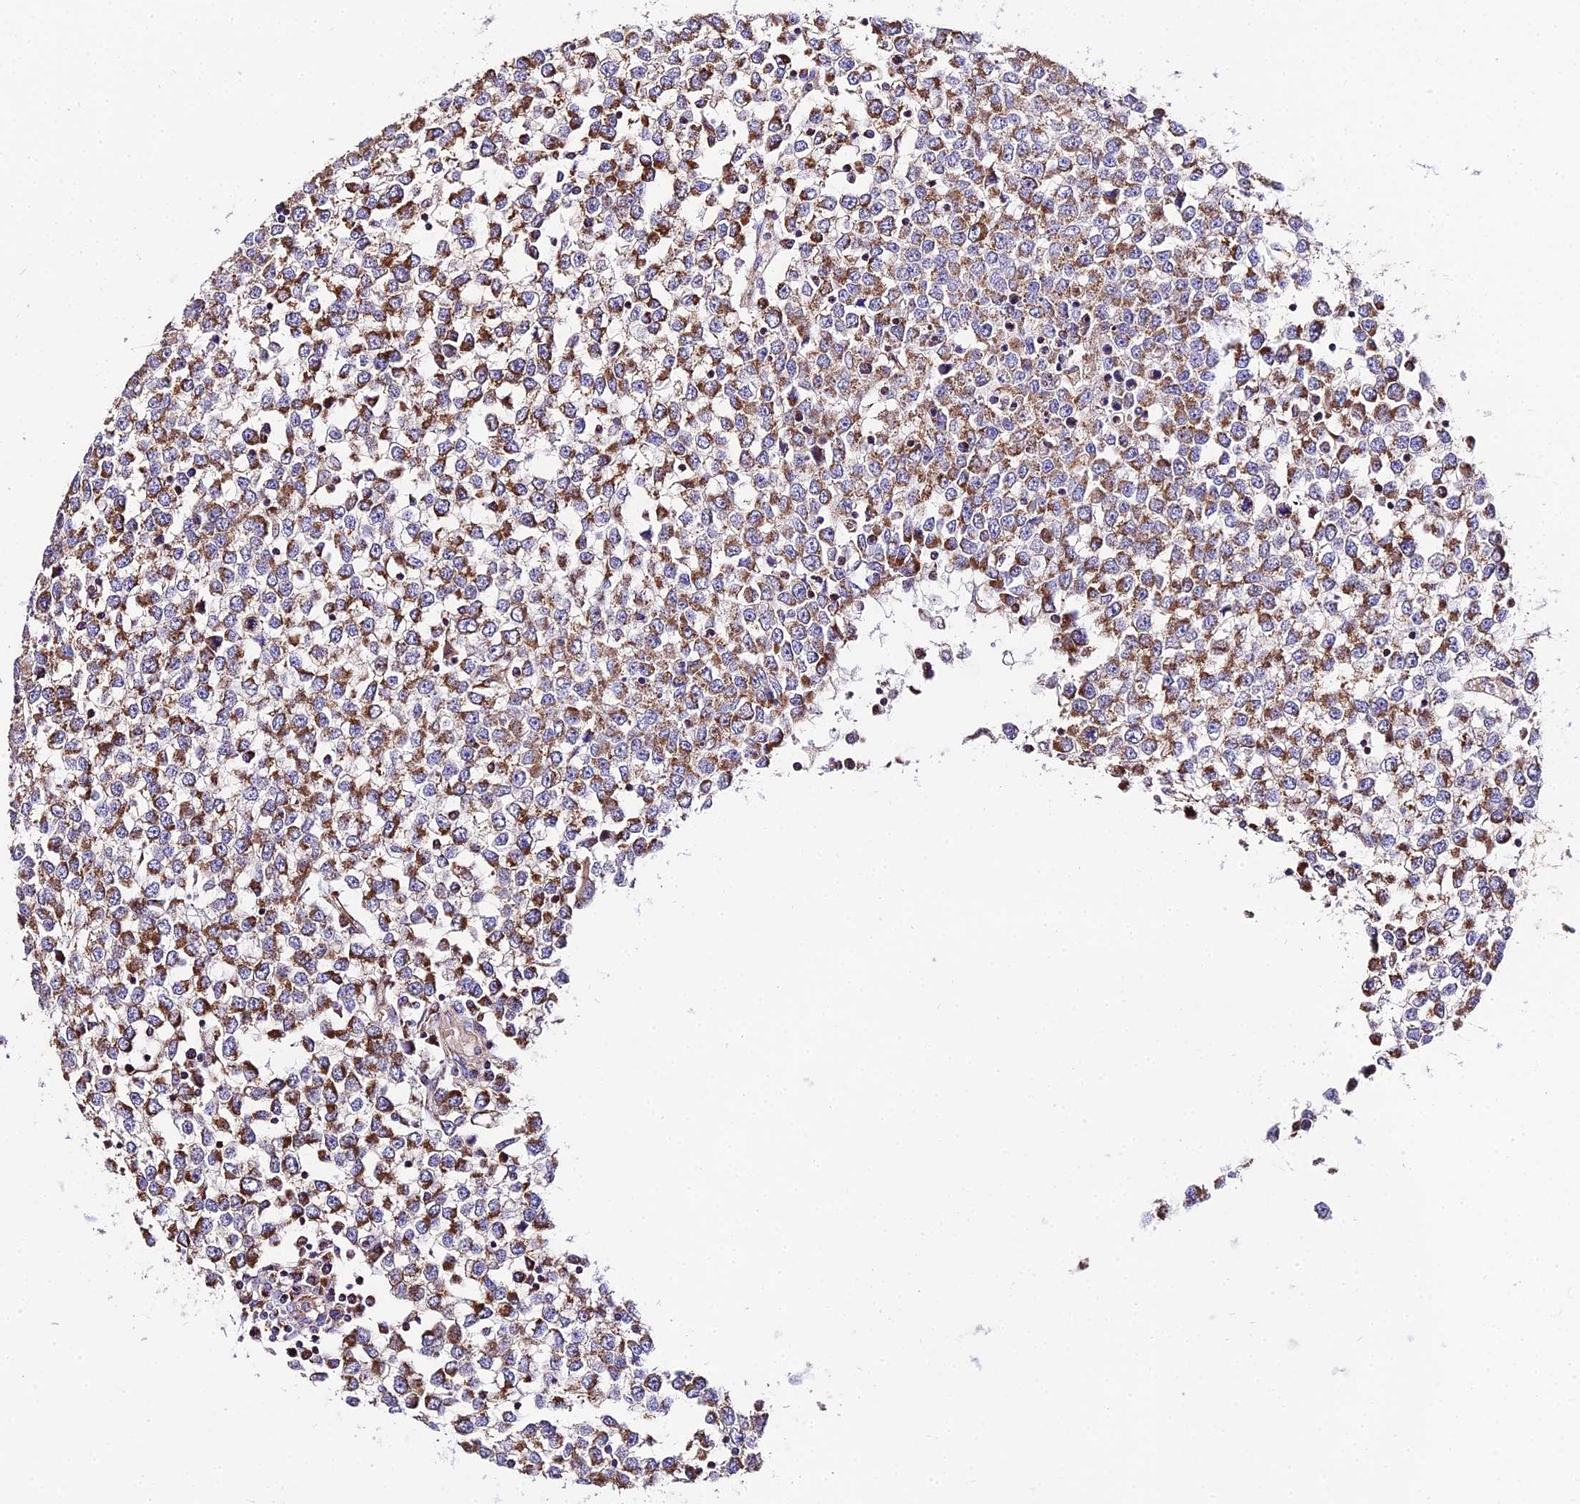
{"staining": {"intensity": "moderate", "quantity": ">75%", "location": "cytoplasmic/membranous"}, "tissue": "testis cancer", "cell_type": "Tumor cells", "image_type": "cancer", "snomed": [{"axis": "morphology", "description": "Seminoma, NOS"}, {"axis": "topography", "description": "Testis"}], "caption": "Testis seminoma stained for a protein (brown) demonstrates moderate cytoplasmic/membranous positive positivity in about >75% of tumor cells.", "gene": "OCIAD1", "patient": {"sex": "male", "age": 65}}